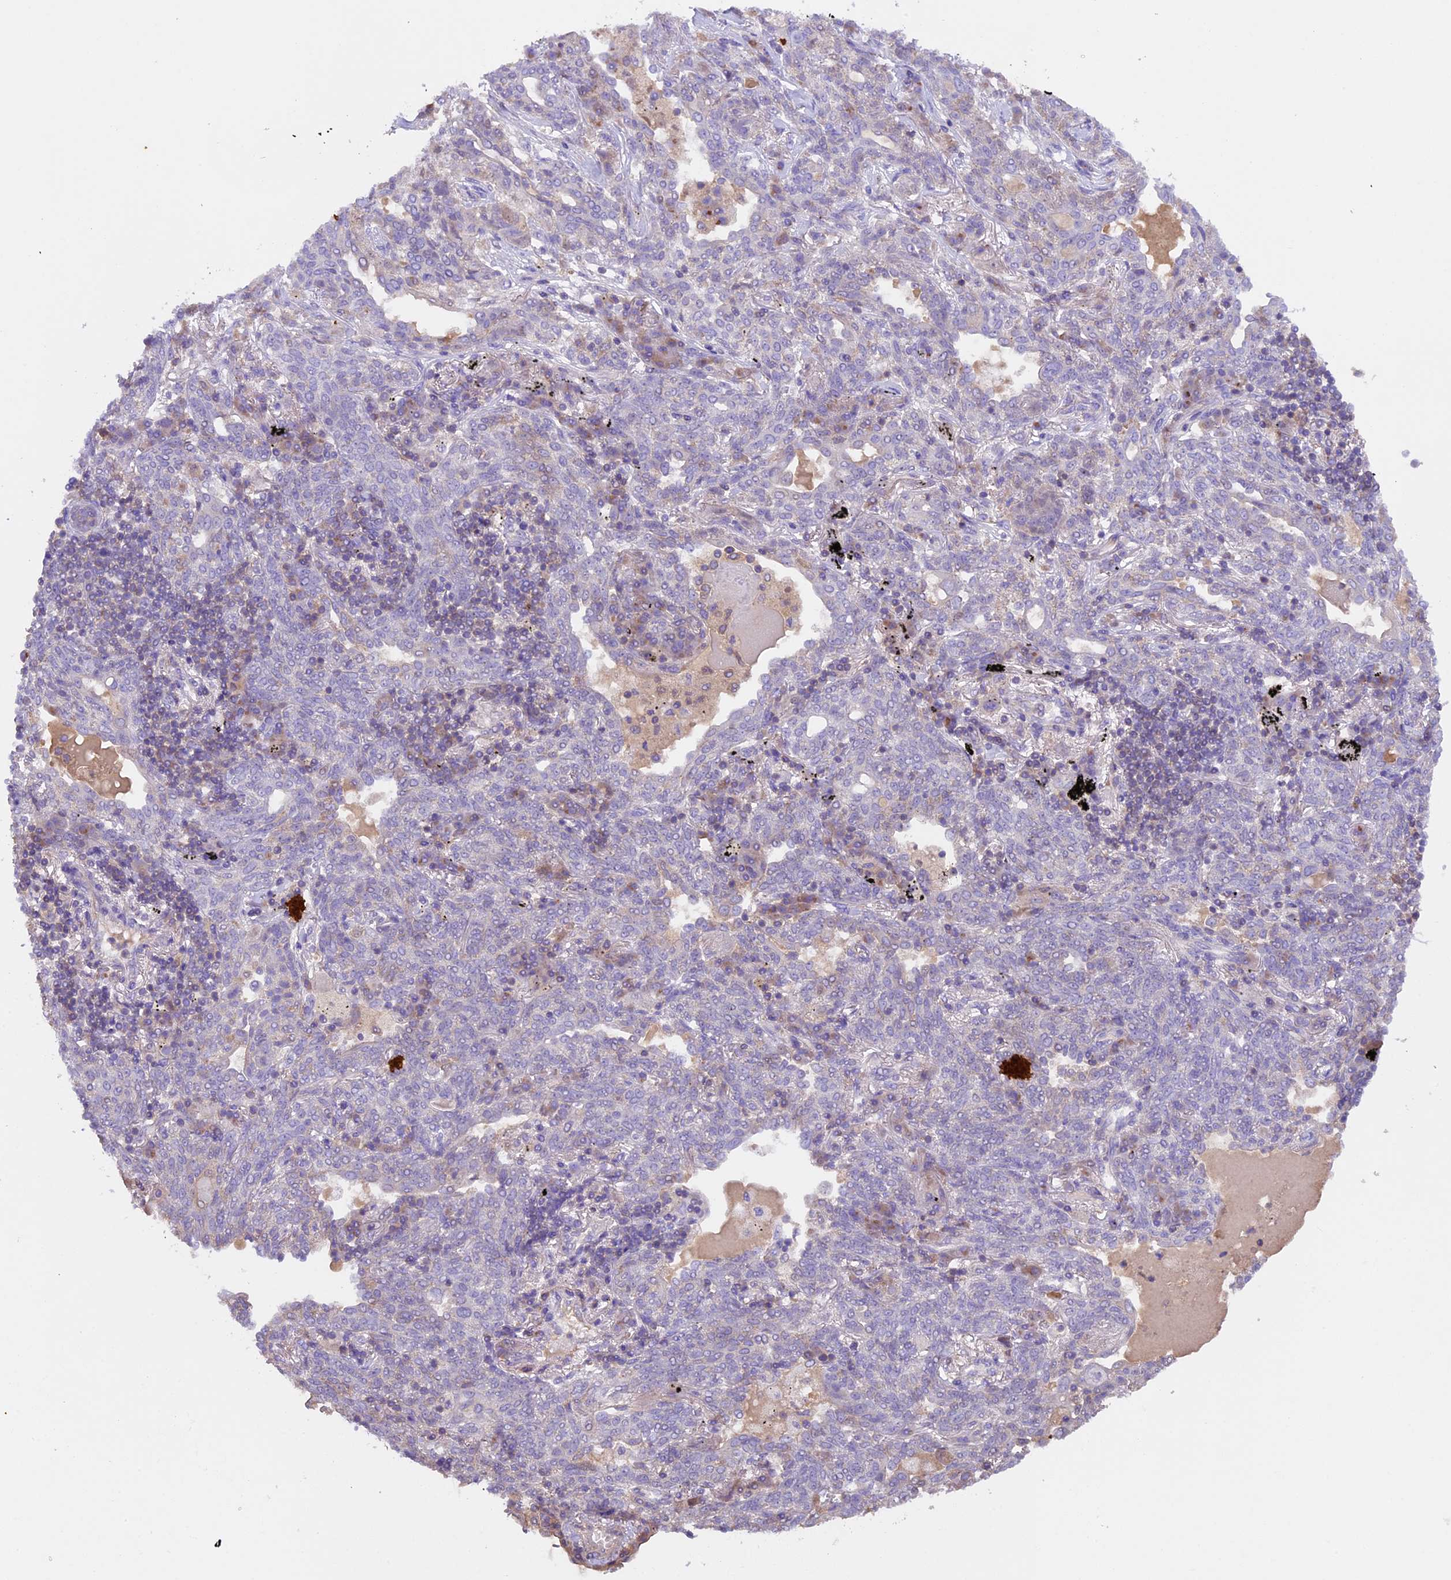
{"staining": {"intensity": "negative", "quantity": "none", "location": "none"}, "tissue": "lung cancer", "cell_type": "Tumor cells", "image_type": "cancer", "snomed": [{"axis": "morphology", "description": "Squamous cell carcinoma, NOS"}, {"axis": "topography", "description": "Lung"}], "caption": "A high-resolution photomicrograph shows immunohistochemistry staining of lung cancer (squamous cell carcinoma), which displays no significant staining in tumor cells.", "gene": "TBC1D1", "patient": {"sex": "female", "age": 70}}